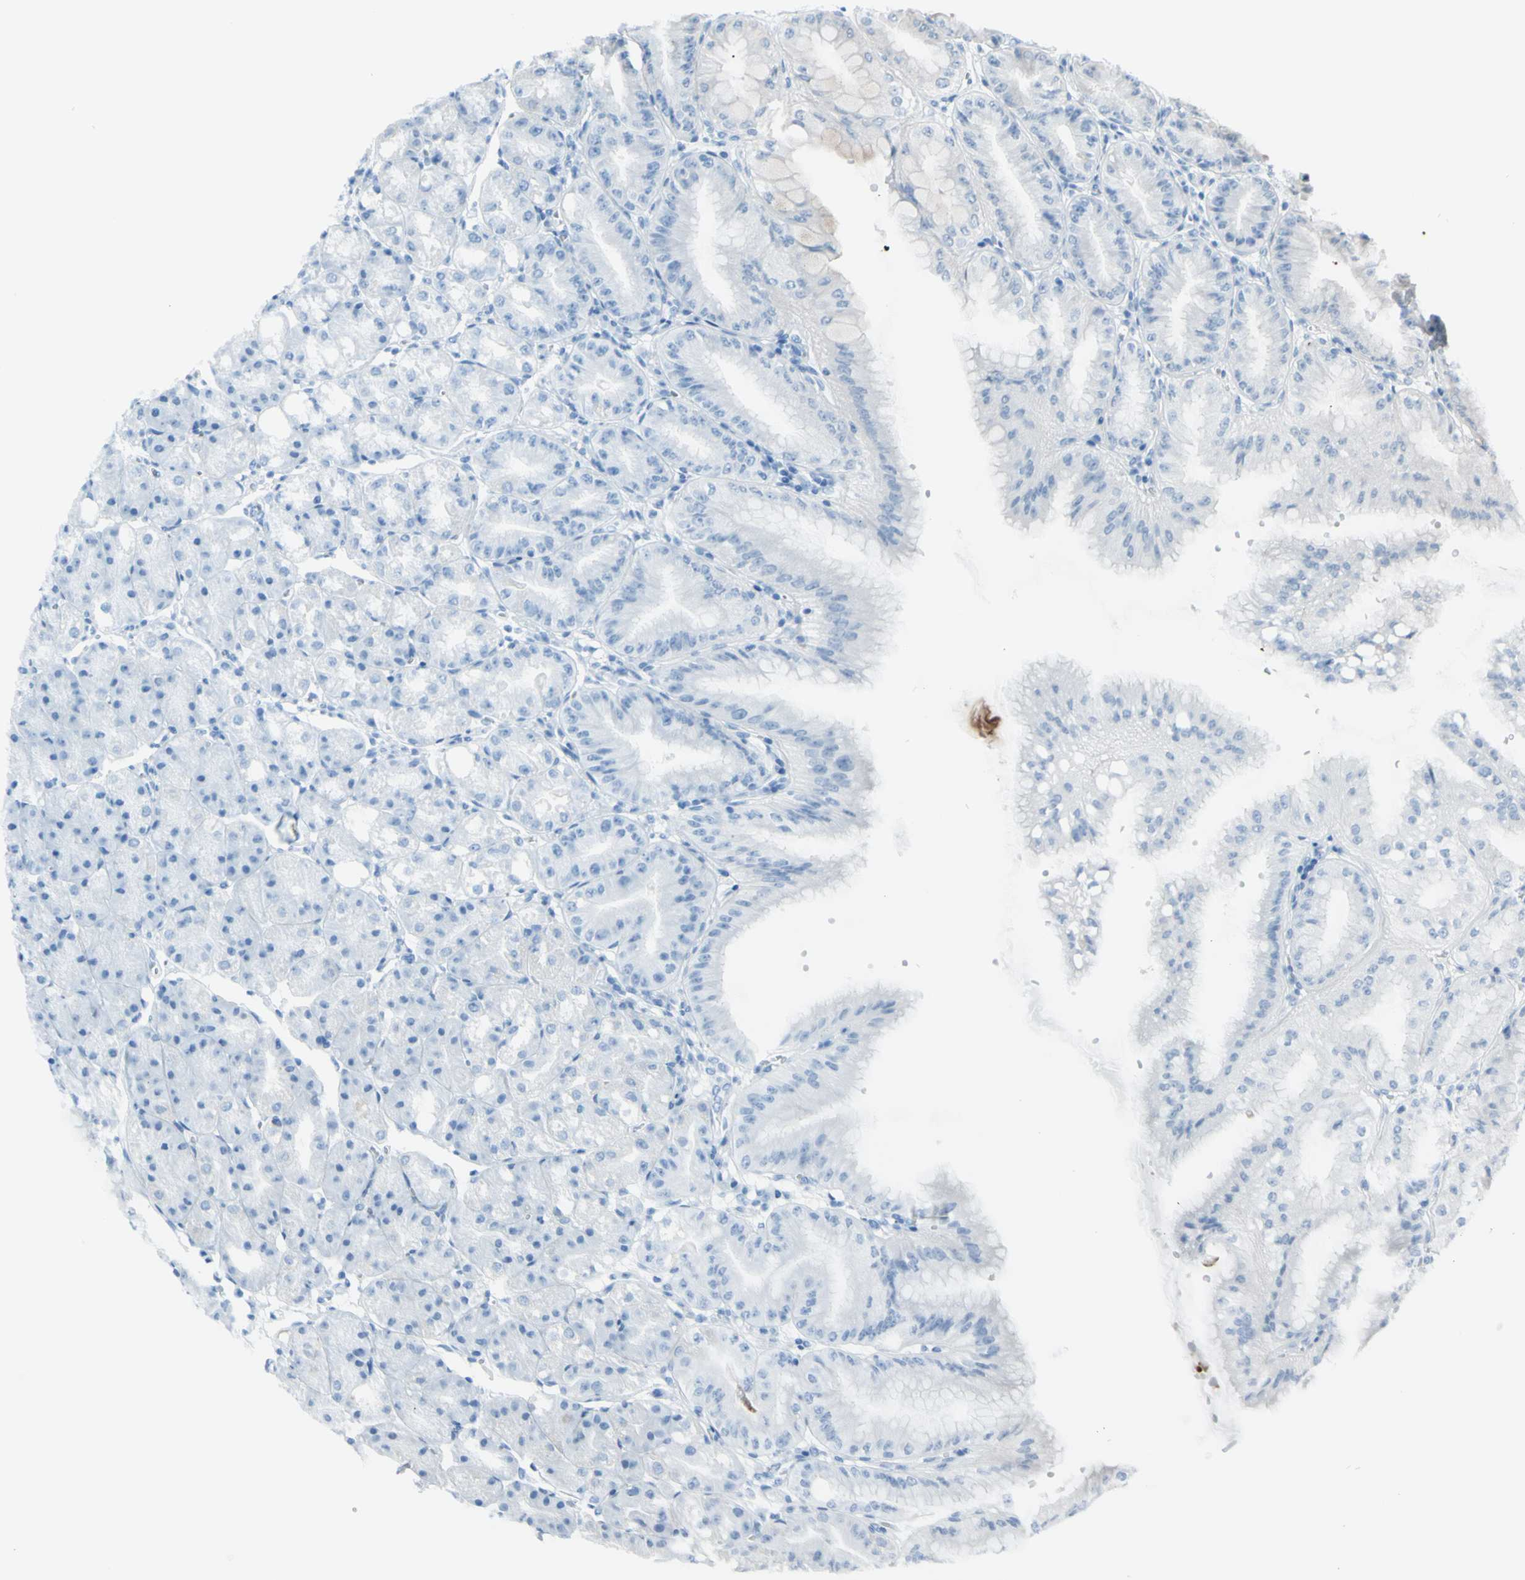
{"staining": {"intensity": "negative", "quantity": "none", "location": "none"}, "tissue": "stomach", "cell_type": "Glandular cells", "image_type": "normal", "snomed": [{"axis": "morphology", "description": "Normal tissue, NOS"}, {"axis": "topography", "description": "Stomach, lower"}], "caption": "Immunohistochemistry of normal human stomach shows no staining in glandular cells.", "gene": "AFP", "patient": {"sex": "male", "age": 71}}